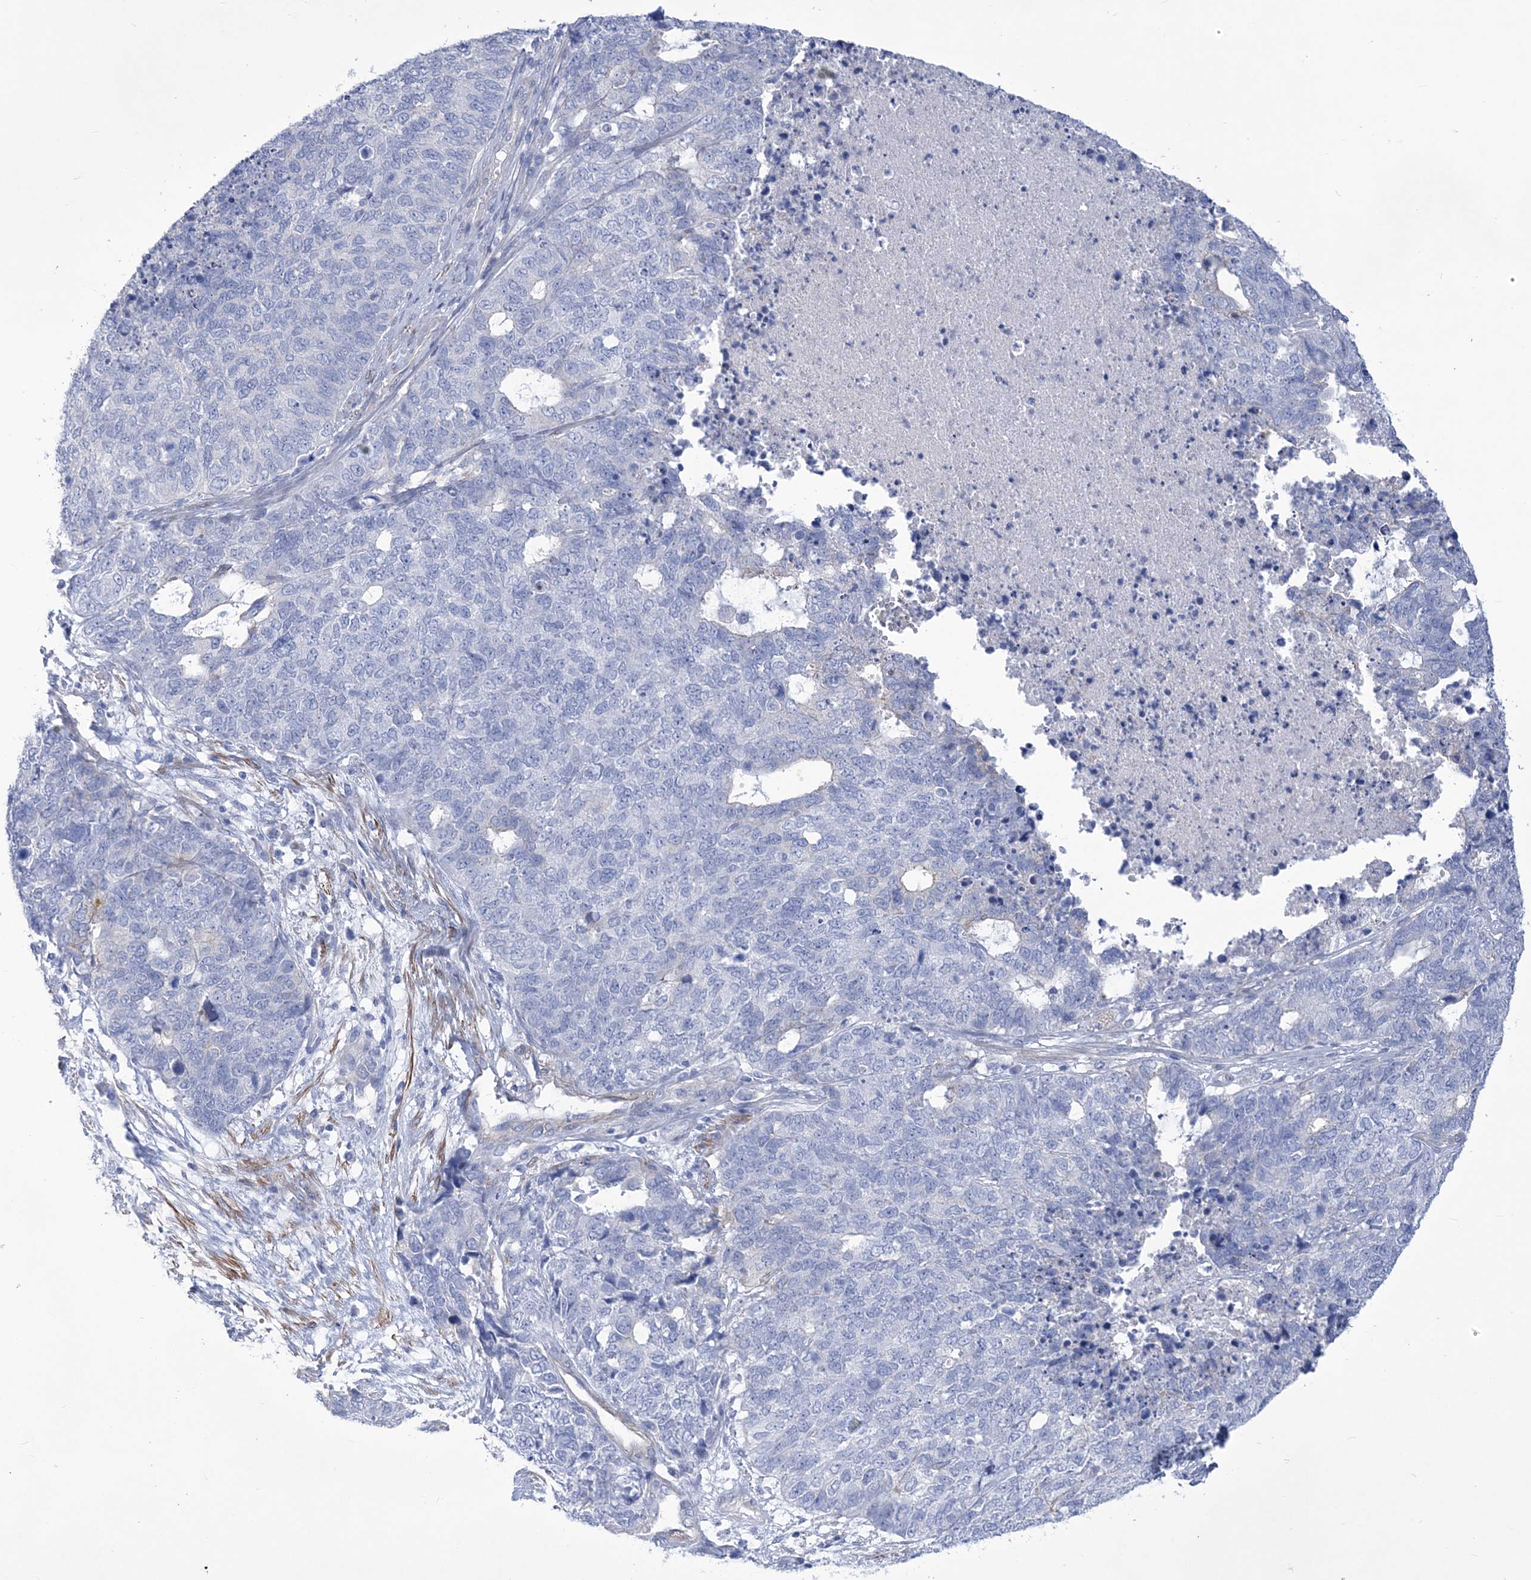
{"staining": {"intensity": "negative", "quantity": "none", "location": "none"}, "tissue": "cervical cancer", "cell_type": "Tumor cells", "image_type": "cancer", "snomed": [{"axis": "morphology", "description": "Squamous cell carcinoma, NOS"}, {"axis": "topography", "description": "Cervix"}], "caption": "This is an immunohistochemistry (IHC) photomicrograph of cervical cancer (squamous cell carcinoma). There is no positivity in tumor cells.", "gene": "WDR74", "patient": {"sex": "female", "age": 63}}